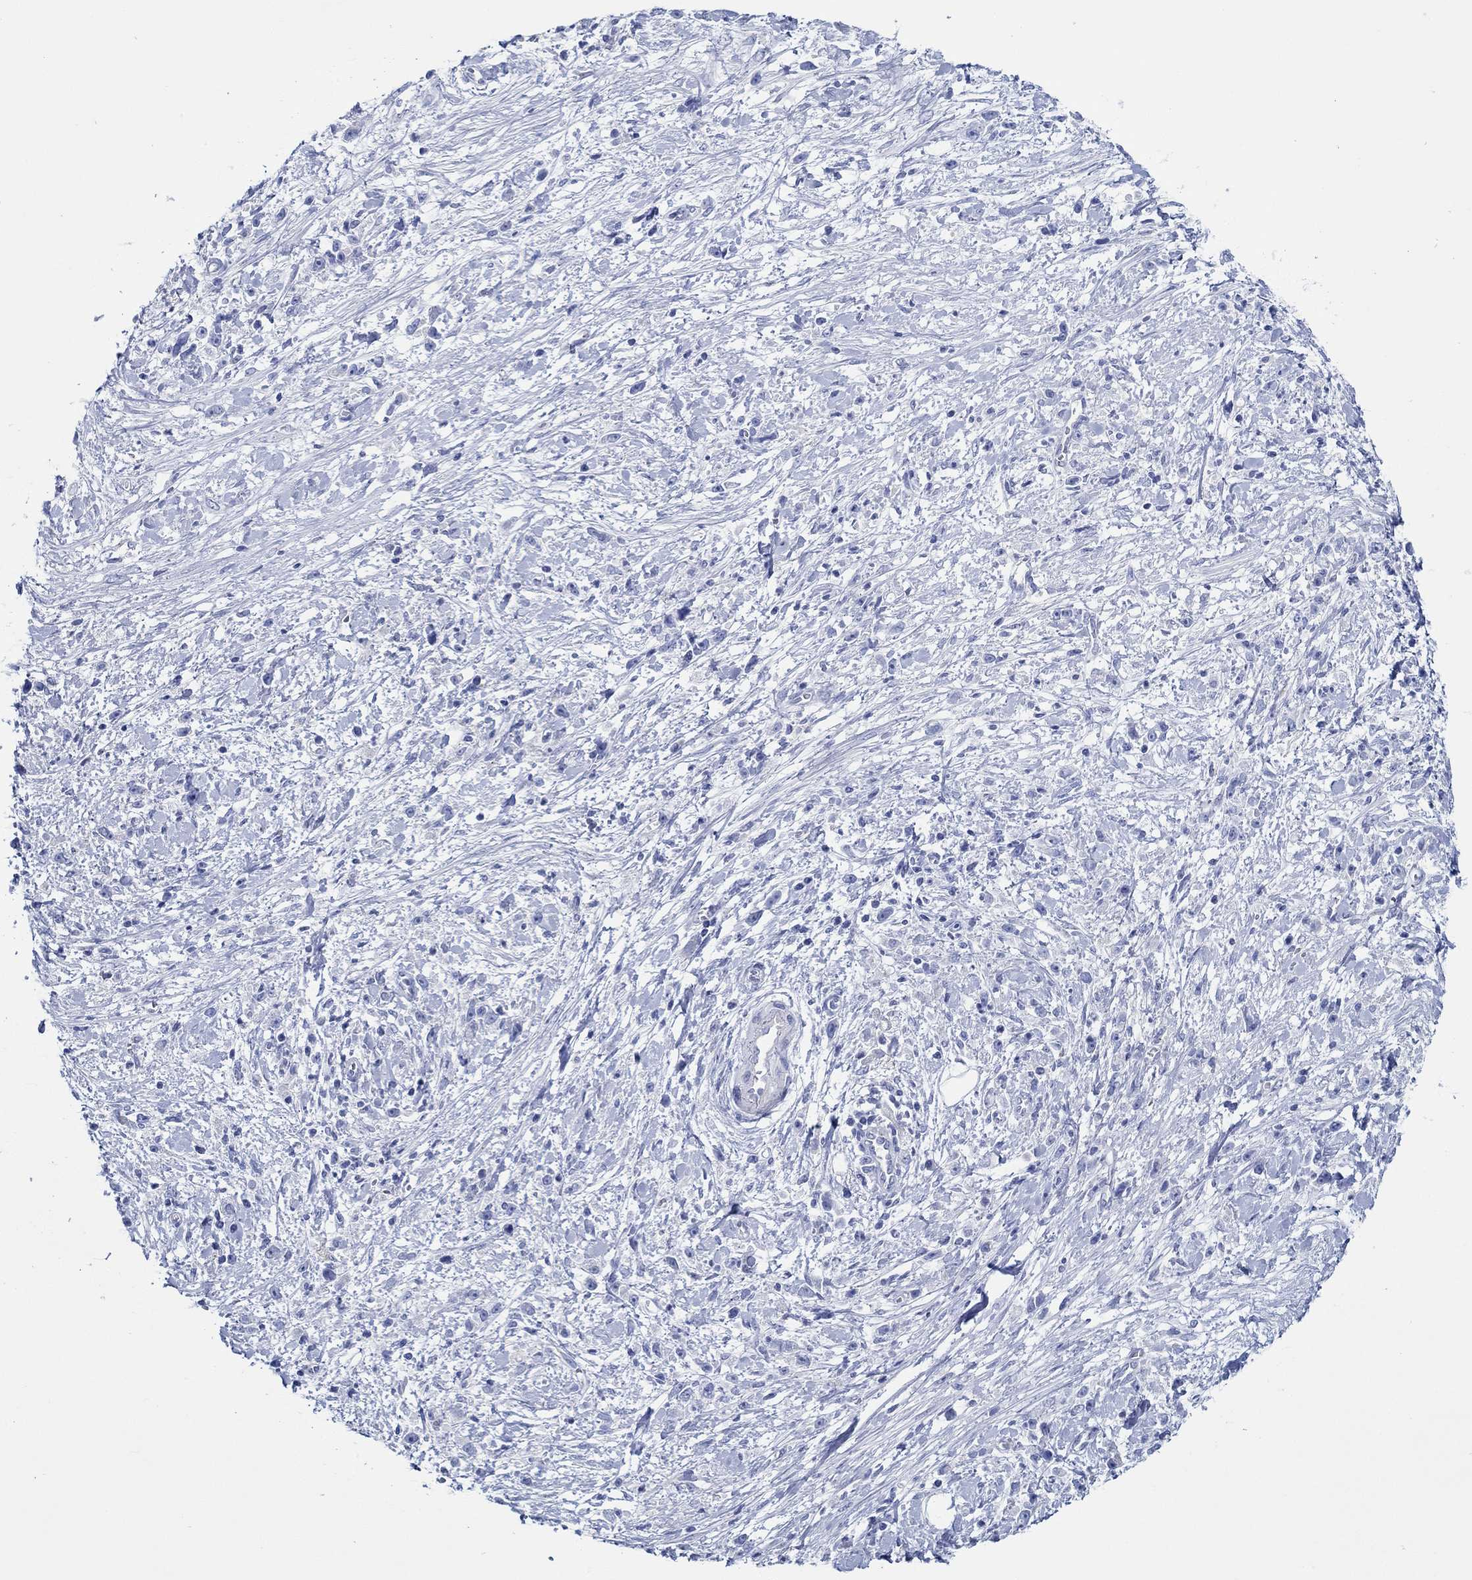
{"staining": {"intensity": "negative", "quantity": "none", "location": "none"}, "tissue": "stomach cancer", "cell_type": "Tumor cells", "image_type": "cancer", "snomed": [{"axis": "morphology", "description": "Adenocarcinoma, NOS"}, {"axis": "topography", "description": "Stomach"}], "caption": "IHC image of neoplastic tissue: adenocarcinoma (stomach) stained with DAB displays no significant protein positivity in tumor cells.", "gene": "IGFBP6", "patient": {"sex": "female", "age": 59}}